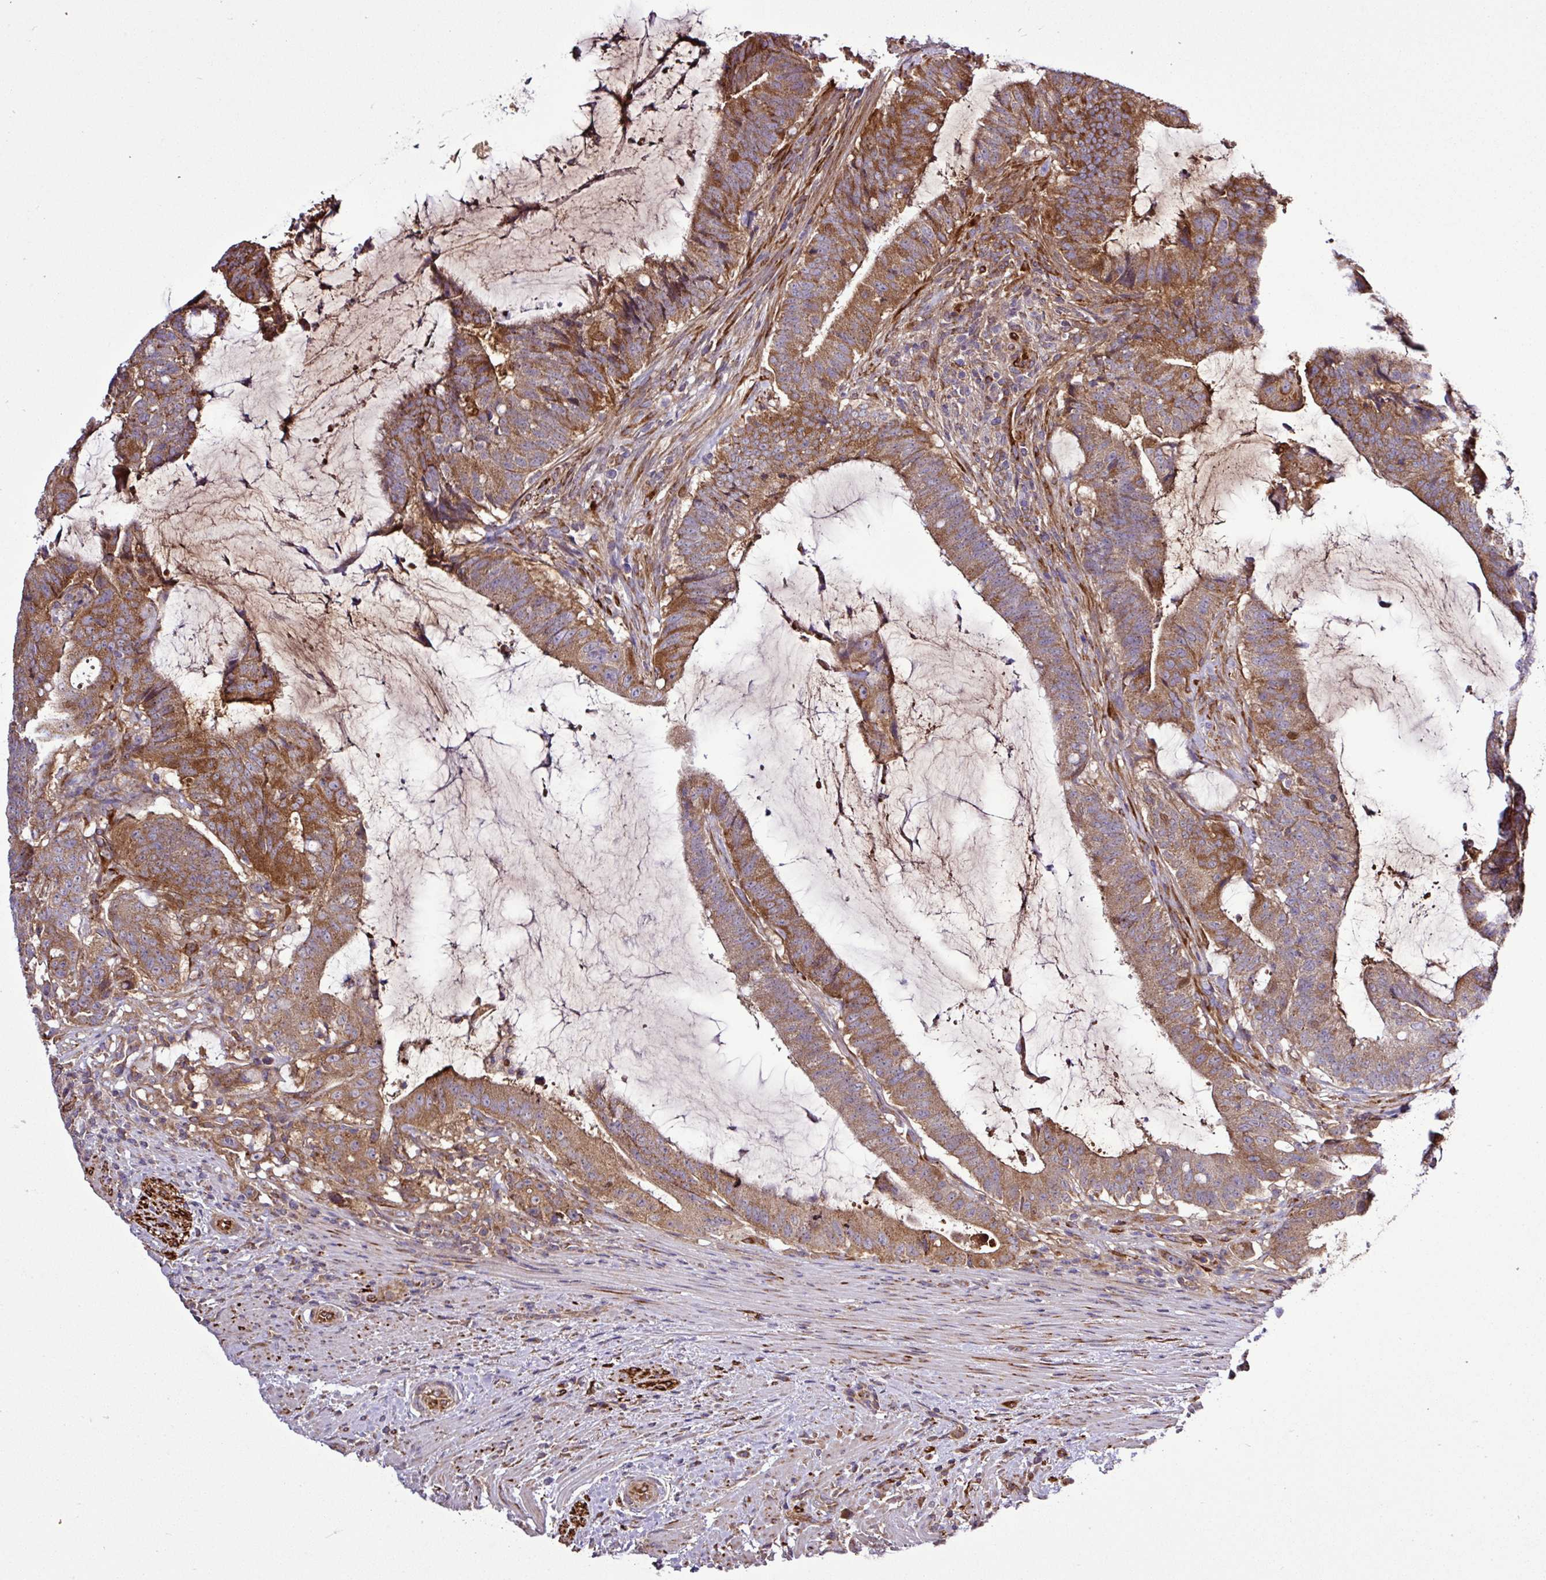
{"staining": {"intensity": "moderate", "quantity": ">75%", "location": "cytoplasmic/membranous"}, "tissue": "colorectal cancer", "cell_type": "Tumor cells", "image_type": "cancer", "snomed": [{"axis": "morphology", "description": "Adenocarcinoma, NOS"}, {"axis": "topography", "description": "Colon"}], "caption": "Colorectal adenocarcinoma stained for a protein shows moderate cytoplasmic/membranous positivity in tumor cells.", "gene": "CWH43", "patient": {"sex": "female", "age": 43}}